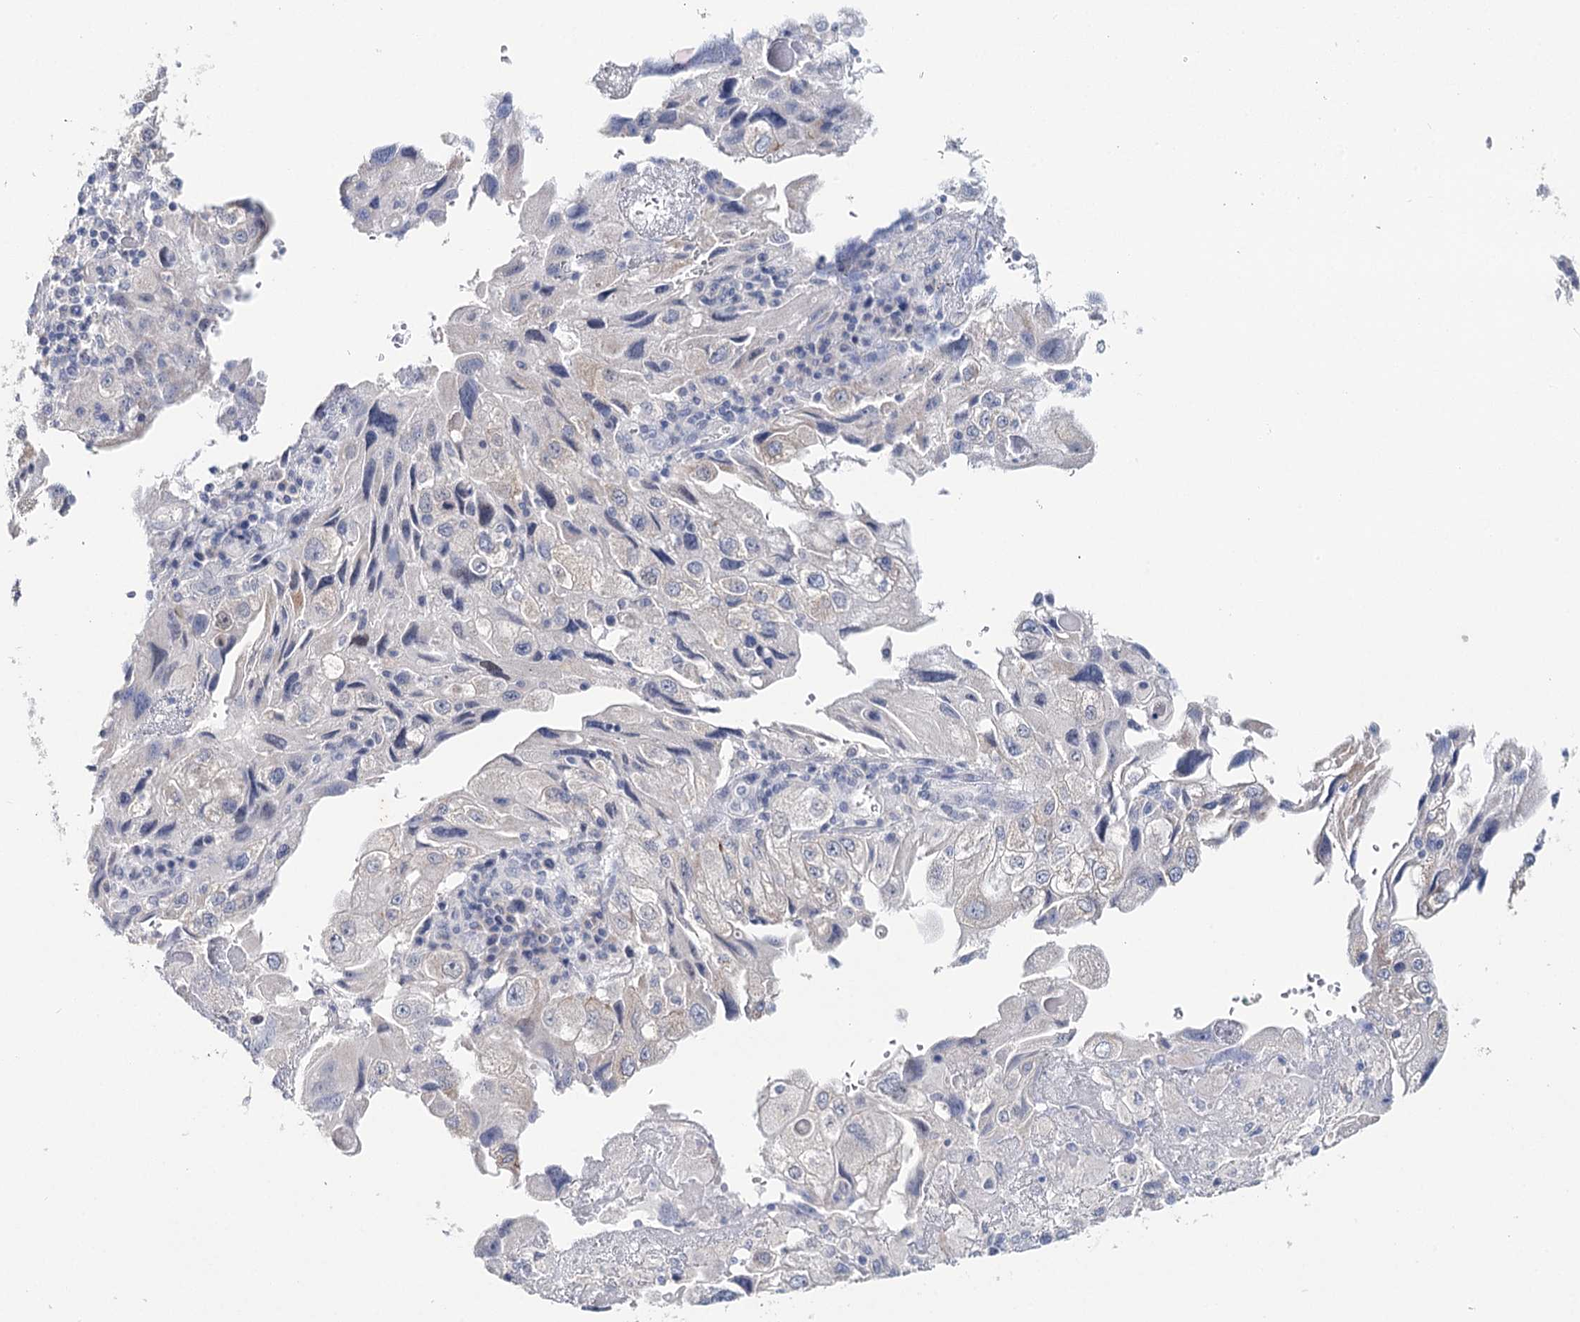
{"staining": {"intensity": "negative", "quantity": "none", "location": "none"}, "tissue": "endometrial cancer", "cell_type": "Tumor cells", "image_type": "cancer", "snomed": [{"axis": "morphology", "description": "Adenocarcinoma, NOS"}, {"axis": "topography", "description": "Endometrium"}], "caption": "High power microscopy image of an immunohistochemistry micrograph of endometrial cancer (adenocarcinoma), revealing no significant staining in tumor cells.", "gene": "TP53", "patient": {"sex": "female", "age": 49}}